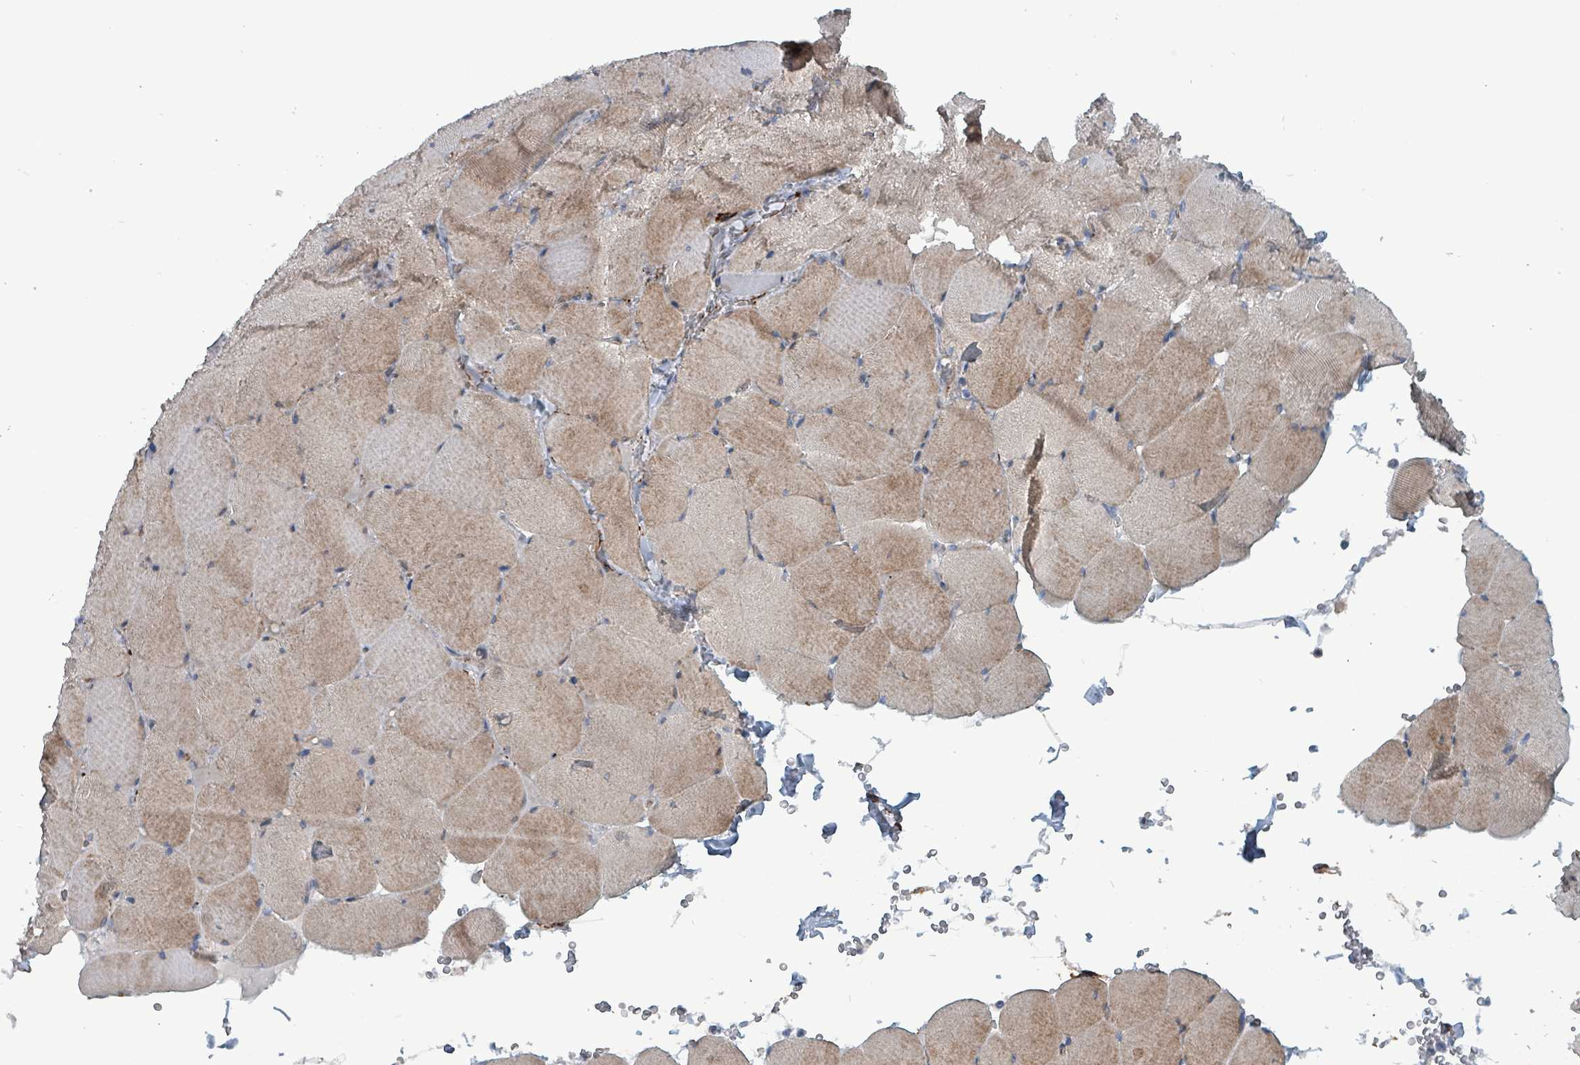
{"staining": {"intensity": "moderate", "quantity": ">75%", "location": "cytoplasmic/membranous"}, "tissue": "skeletal muscle", "cell_type": "Myocytes", "image_type": "normal", "snomed": [{"axis": "morphology", "description": "Normal tissue, NOS"}, {"axis": "topography", "description": "Skeletal muscle"}, {"axis": "topography", "description": "Head-Neck"}], "caption": "The image reveals staining of normal skeletal muscle, revealing moderate cytoplasmic/membranous protein positivity (brown color) within myocytes.", "gene": "TAAR5", "patient": {"sex": "male", "age": 66}}